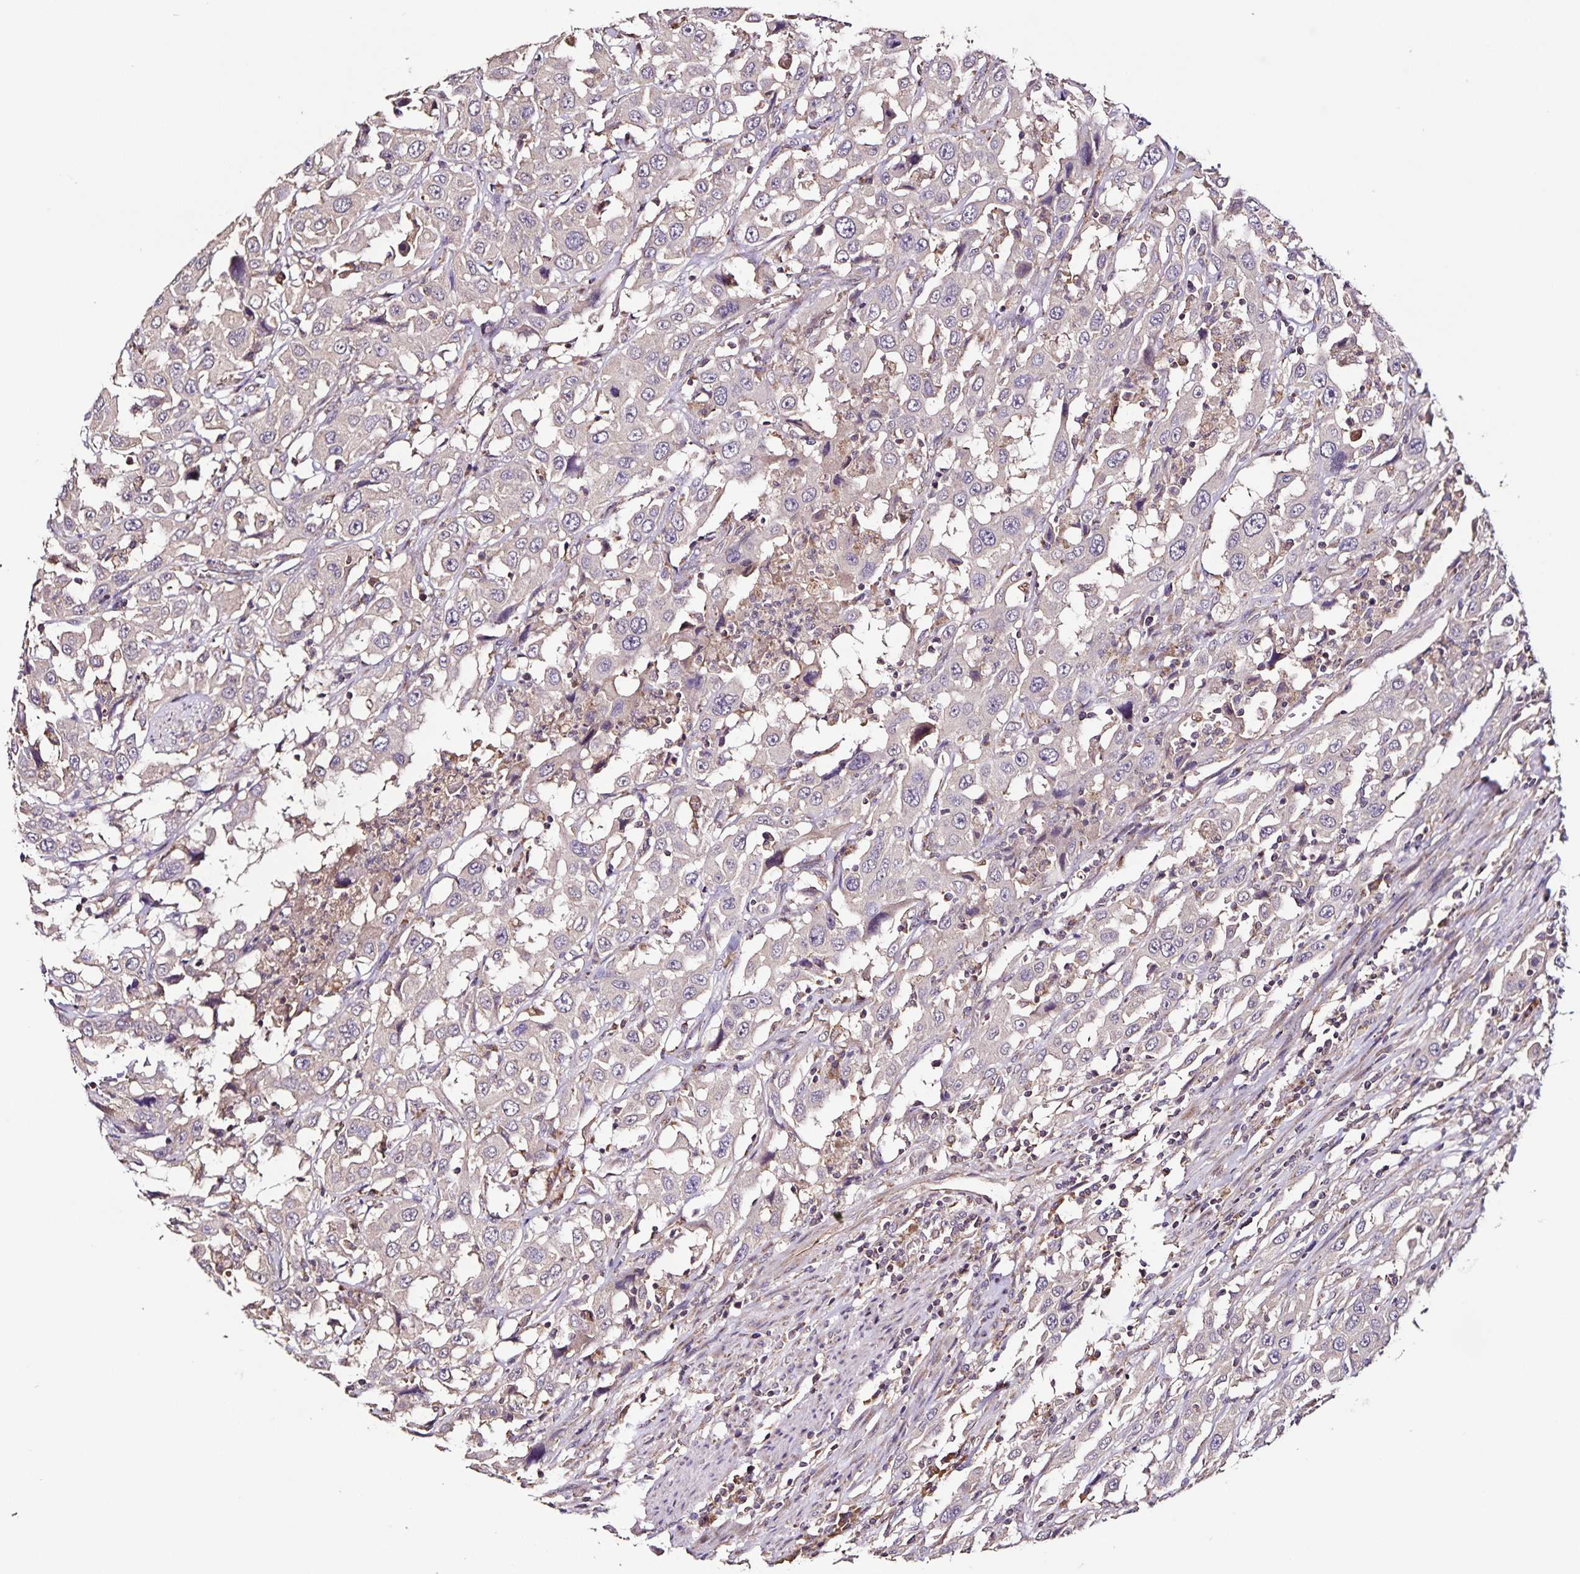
{"staining": {"intensity": "negative", "quantity": "none", "location": "none"}, "tissue": "urothelial cancer", "cell_type": "Tumor cells", "image_type": "cancer", "snomed": [{"axis": "morphology", "description": "Urothelial carcinoma, High grade"}, {"axis": "topography", "description": "Urinary bladder"}], "caption": "High-grade urothelial carcinoma was stained to show a protein in brown. There is no significant staining in tumor cells.", "gene": "MAN1A1", "patient": {"sex": "male", "age": 61}}